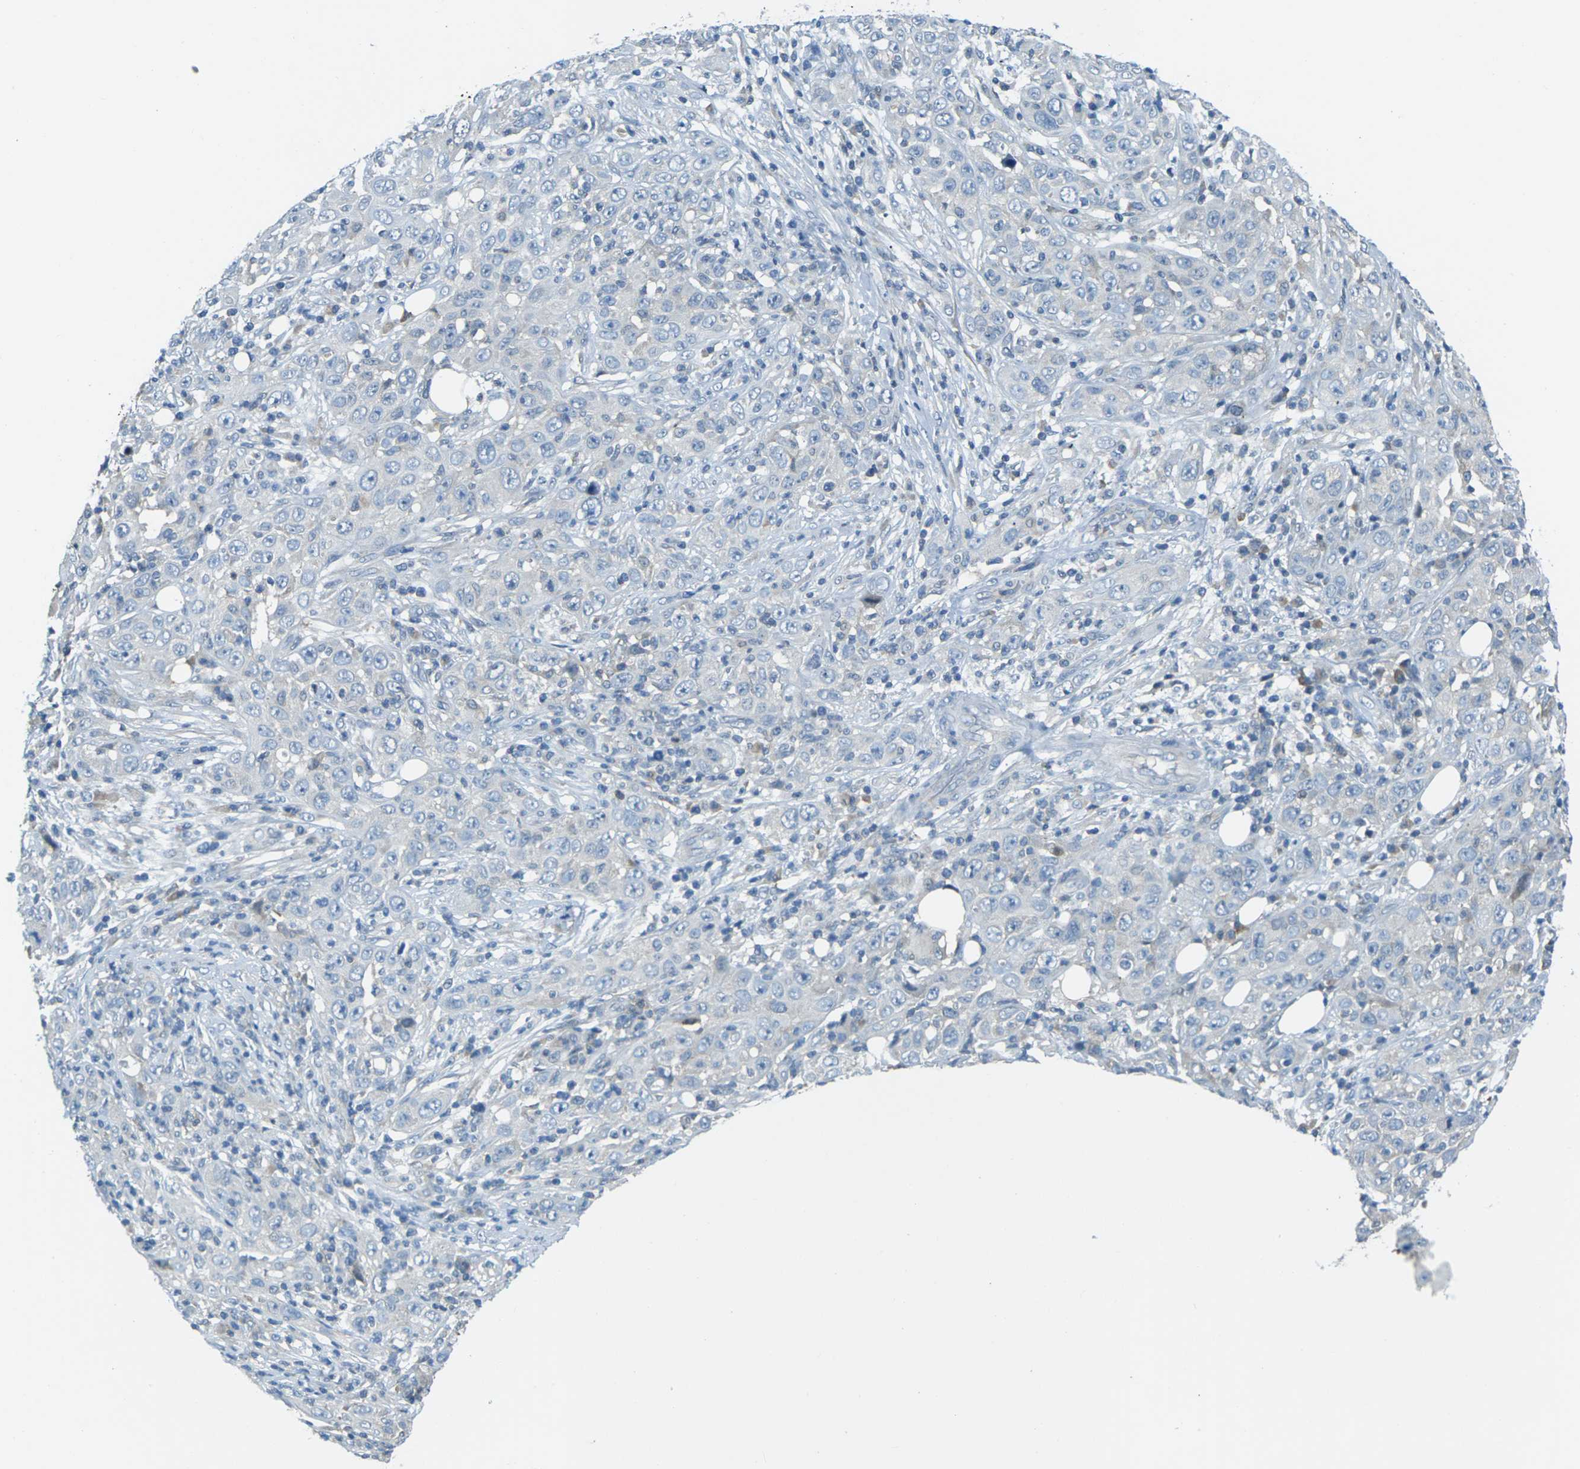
{"staining": {"intensity": "negative", "quantity": "none", "location": "none"}, "tissue": "skin cancer", "cell_type": "Tumor cells", "image_type": "cancer", "snomed": [{"axis": "morphology", "description": "Squamous cell carcinoma, NOS"}, {"axis": "topography", "description": "Skin"}], "caption": "DAB immunohistochemical staining of human skin cancer (squamous cell carcinoma) exhibits no significant expression in tumor cells. (Stains: DAB (3,3'-diaminobenzidine) immunohistochemistry with hematoxylin counter stain, Microscopy: brightfield microscopy at high magnification).", "gene": "NANOS2", "patient": {"sex": "female", "age": 88}}